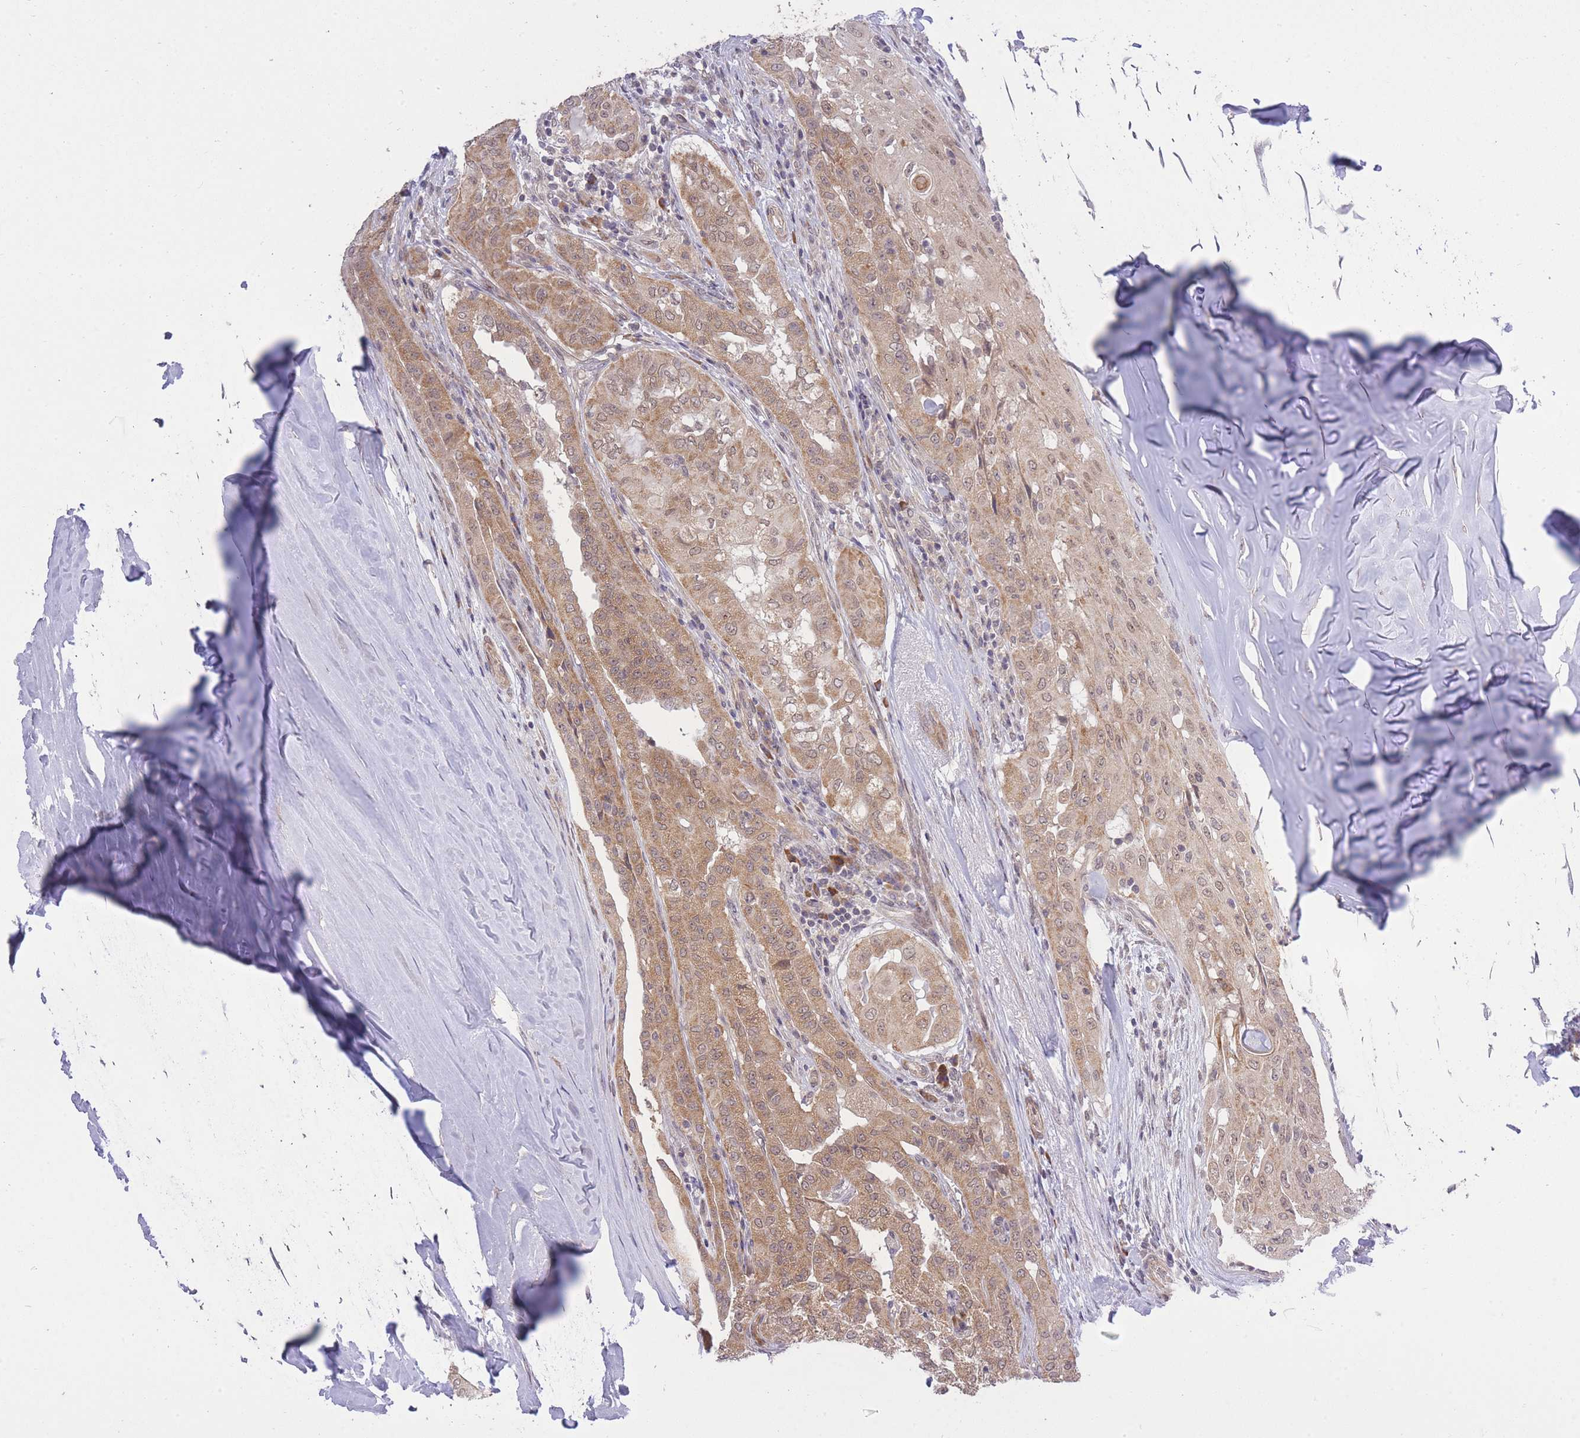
{"staining": {"intensity": "moderate", "quantity": ">75%", "location": "cytoplasmic/membranous"}, "tissue": "thyroid cancer", "cell_type": "Tumor cells", "image_type": "cancer", "snomed": [{"axis": "morphology", "description": "Papillary adenocarcinoma, NOS"}, {"axis": "topography", "description": "Thyroid gland"}], "caption": "Papillary adenocarcinoma (thyroid) tissue reveals moderate cytoplasmic/membranous expression in approximately >75% of tumor cells", "gene": "ELOA2", "patient": {"sex": "female", "age": 59}}